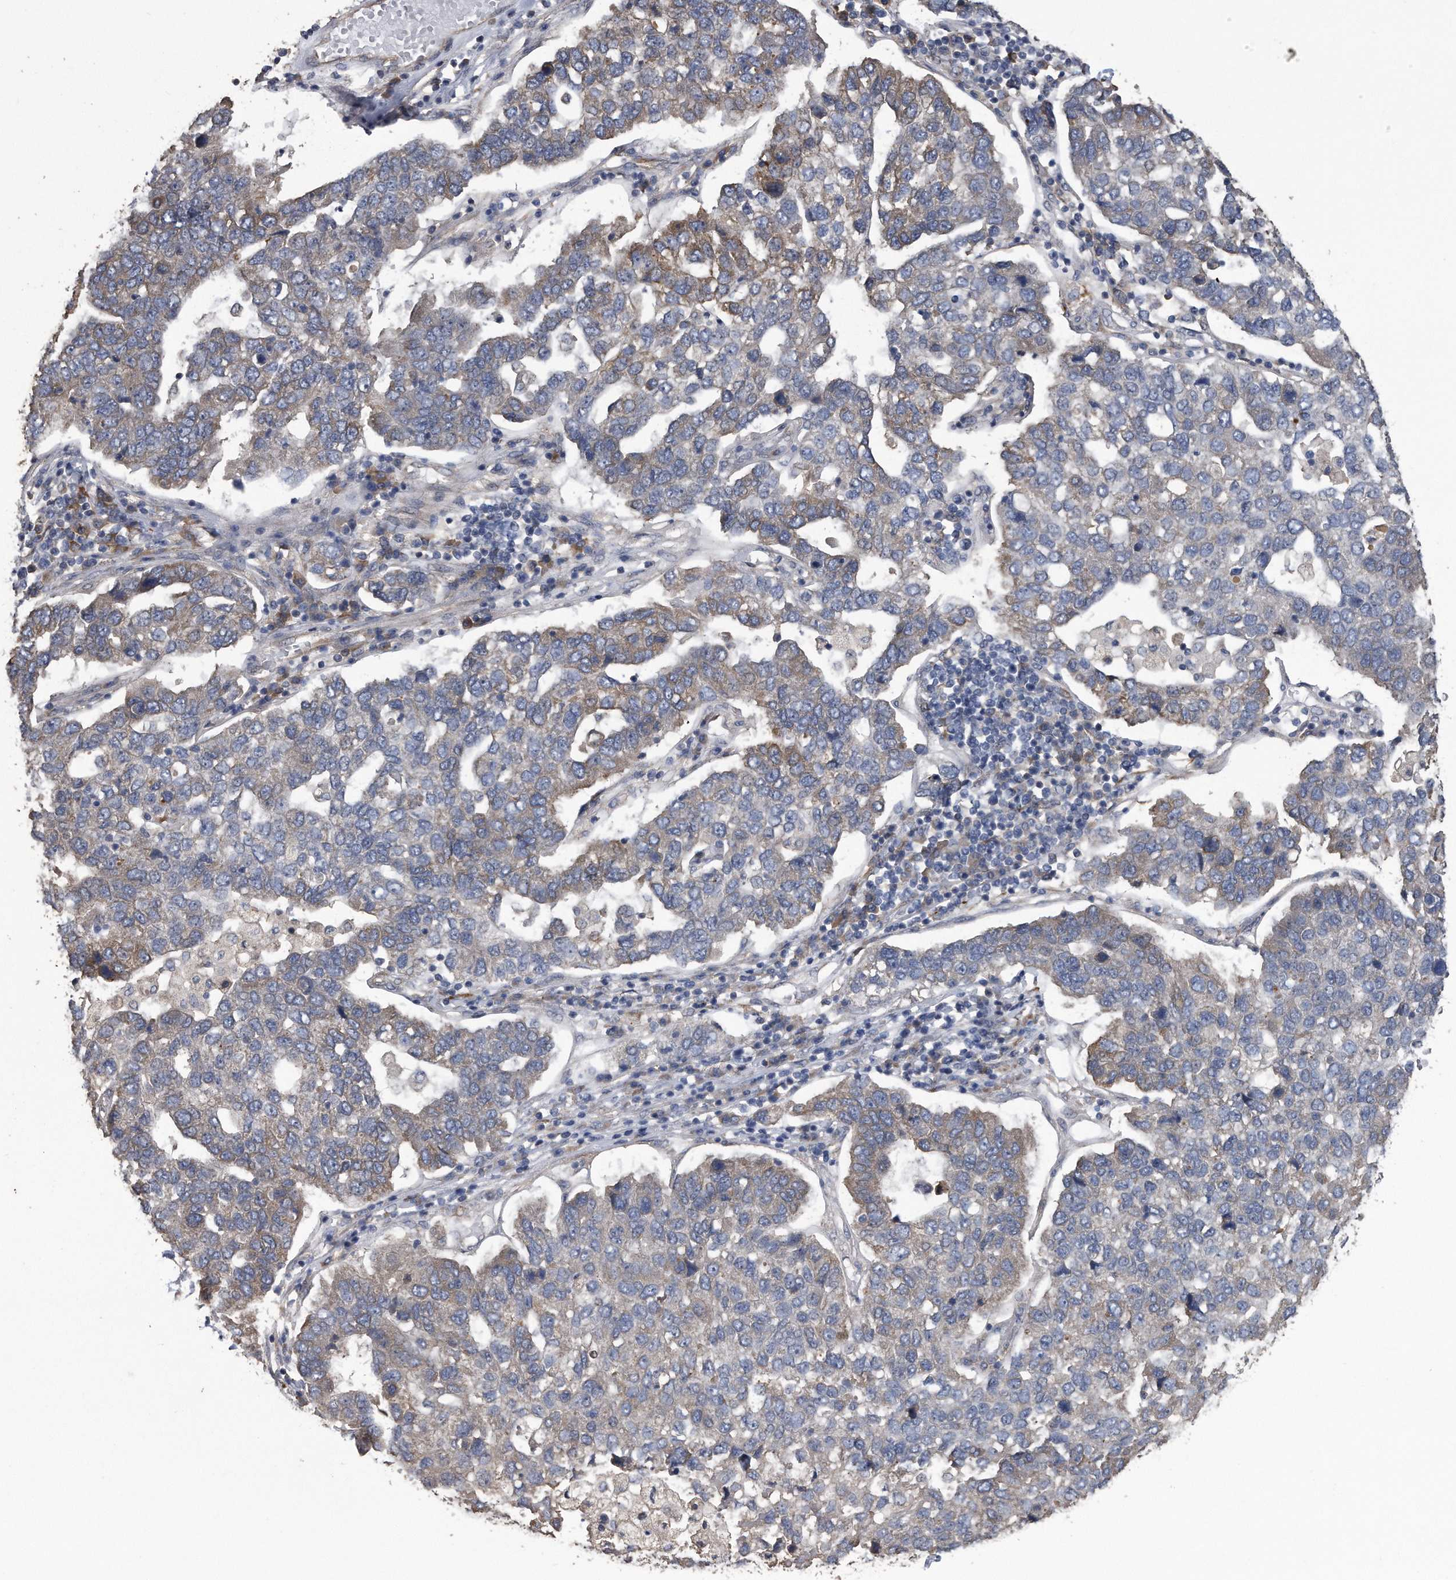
{"staining": {"intensity": "moderate", "quantity": "<25%", "location": "cytoplasmic/membranous"}, "tissue": "pancreatic cancer", "cell_type": "Tumor cells", "image_type": "cancer", "snomed": [{"axis": "morphology", "description": "Adenocarcinoma, NOS"}, {"axis": "topography", "description": "Pancreas"}], "caption": "There is low levels of moderate cytoplasmic/membranous expression in tumor cells of adenocarcinoma (pancreatic), as demonstrated by immunohistochemical staining (brown color).", "gene": "PCLO", "patient": {"sex": "female", "age": 61}}